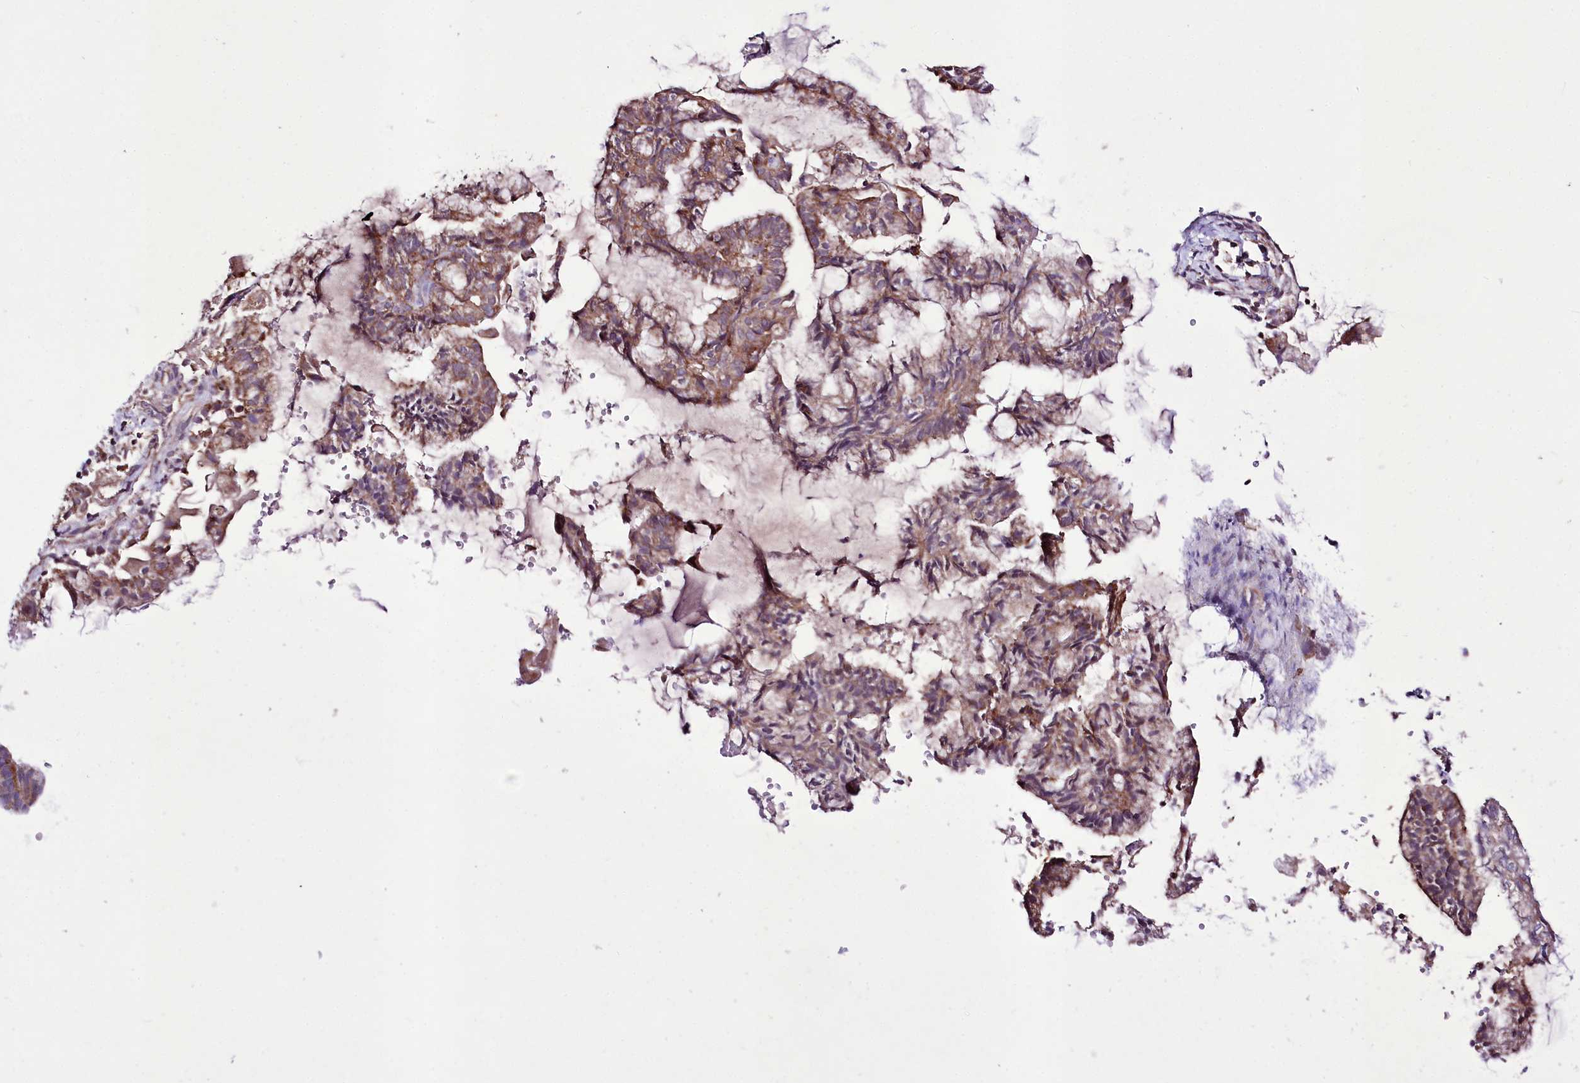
{"staining": {"intensity": "moderate", "quantity": "<25%", "location": "cytoplasmic/membranous"}, "tissue": "endometrial cancer", "cell_type": "Tumor cells", "image_type": "cancer", "snomed": [{"axis": "morphology", "description": "Adenocarcinoma, NOS"}, {"axis": "topography", "description": "Endometrium"}], "caption": "IHC image of neoplastic tissue: human endometrial cancer (adenocarcinoma) stained using immunohistochemistry exhibits low levels of moderate protein expression localized specifically in the cytoplasmic/membranous of tumor cells, appearing as a cytoplasmic/membranous brown color.", "gene": "ATE1", "patient": {"sex": "female", "age": 86}}